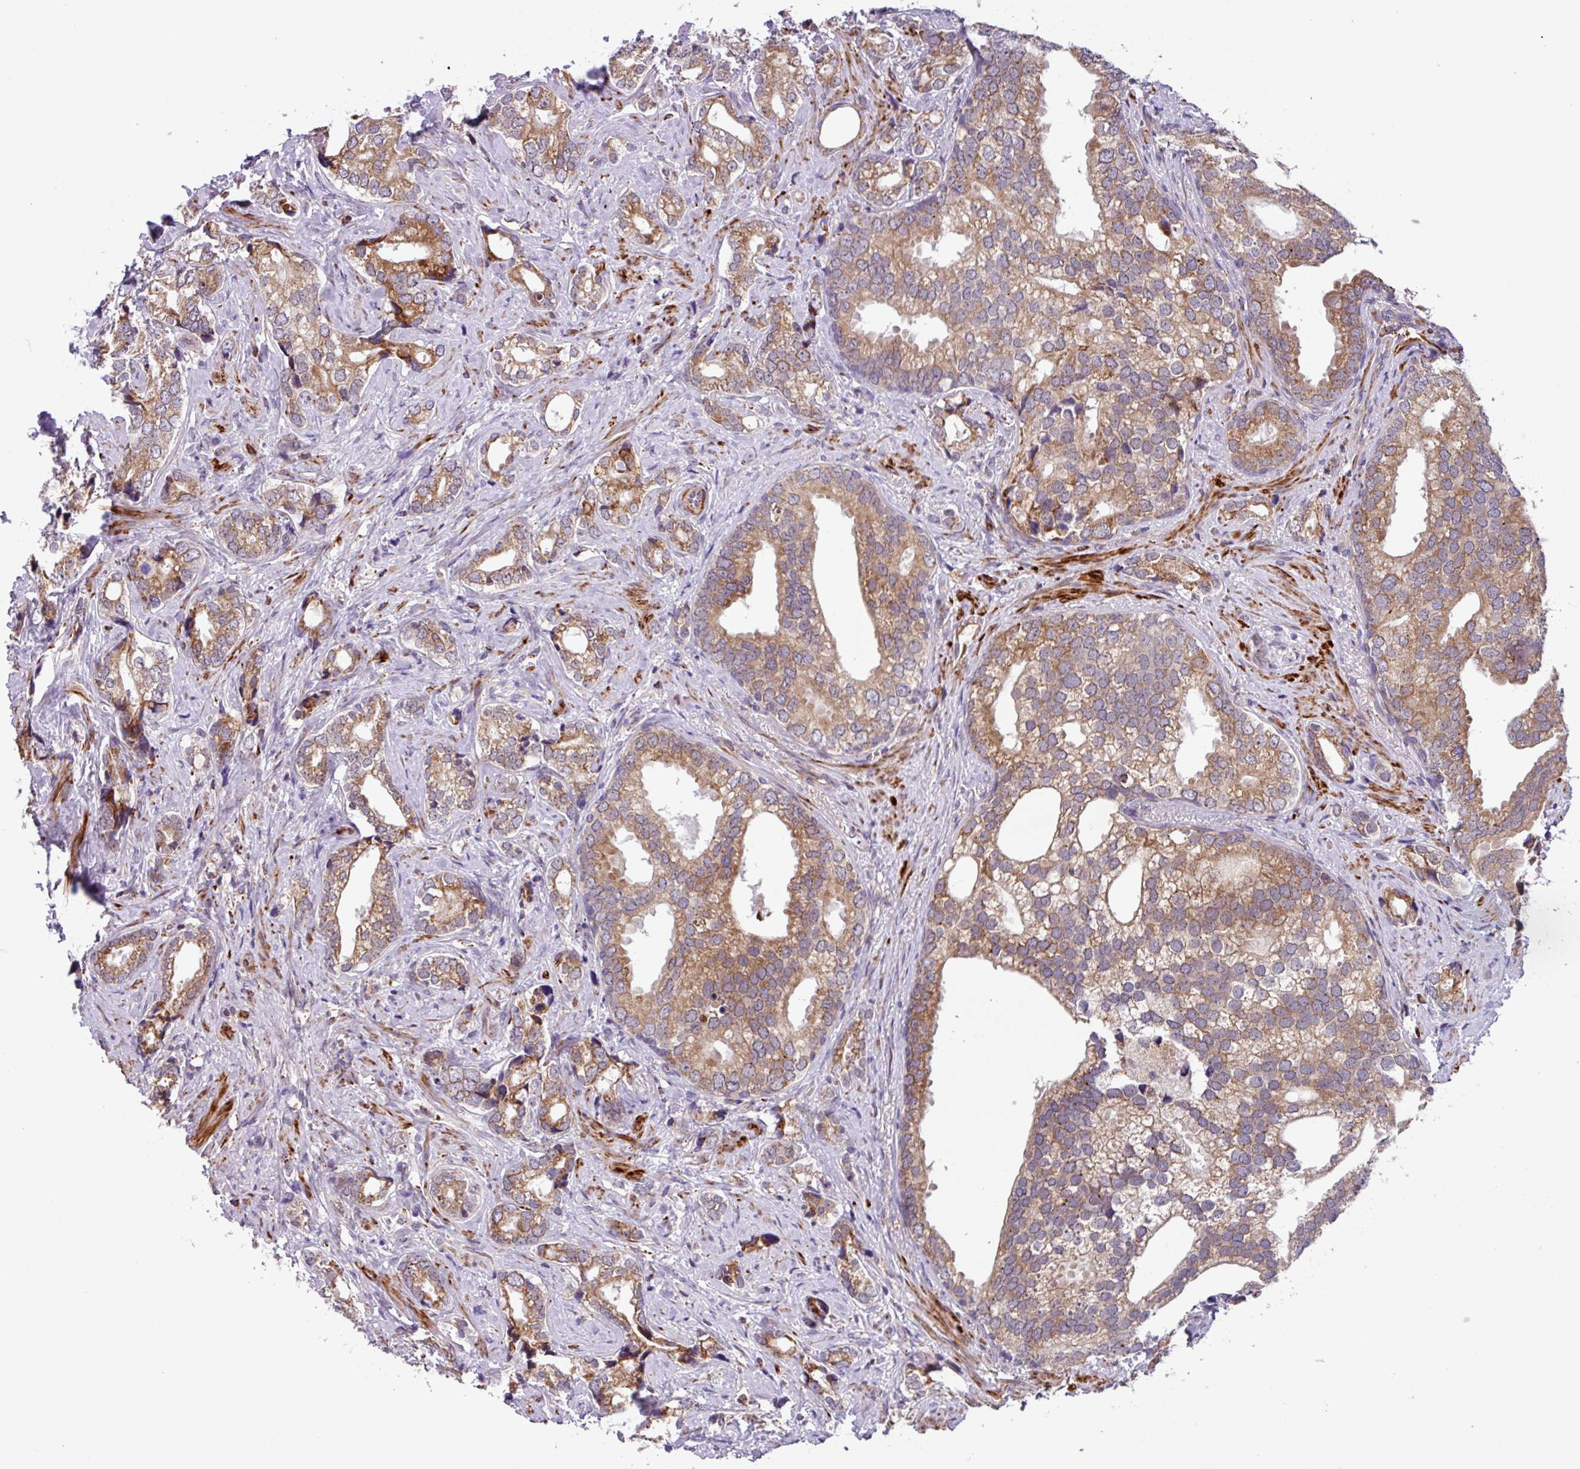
{"staining": {"intensity": "moderate", "quantity": "25%-75%", "location": "cytoplasmic/membranous"}, "tissue": "prostate cancer", "cell_type": "Tumor cells", "image_type": "cancer", "snomed": [{"axis": "morphology", "description": "Adenocarcinoma, High grade"}, {"axis": "topography", "description": "Prostate"}], "caption": "DAB (3,3'-diaminobenzidine) immunohistochemical staining of human prostate cancer exhibits moderate cytoplasmic/membranous protein expression in about 25%-75% of tumor cells. Nuclei are stained in blue.", "gene": "AKIRIN1", "patient": {"sex": "male", "age": 75}}